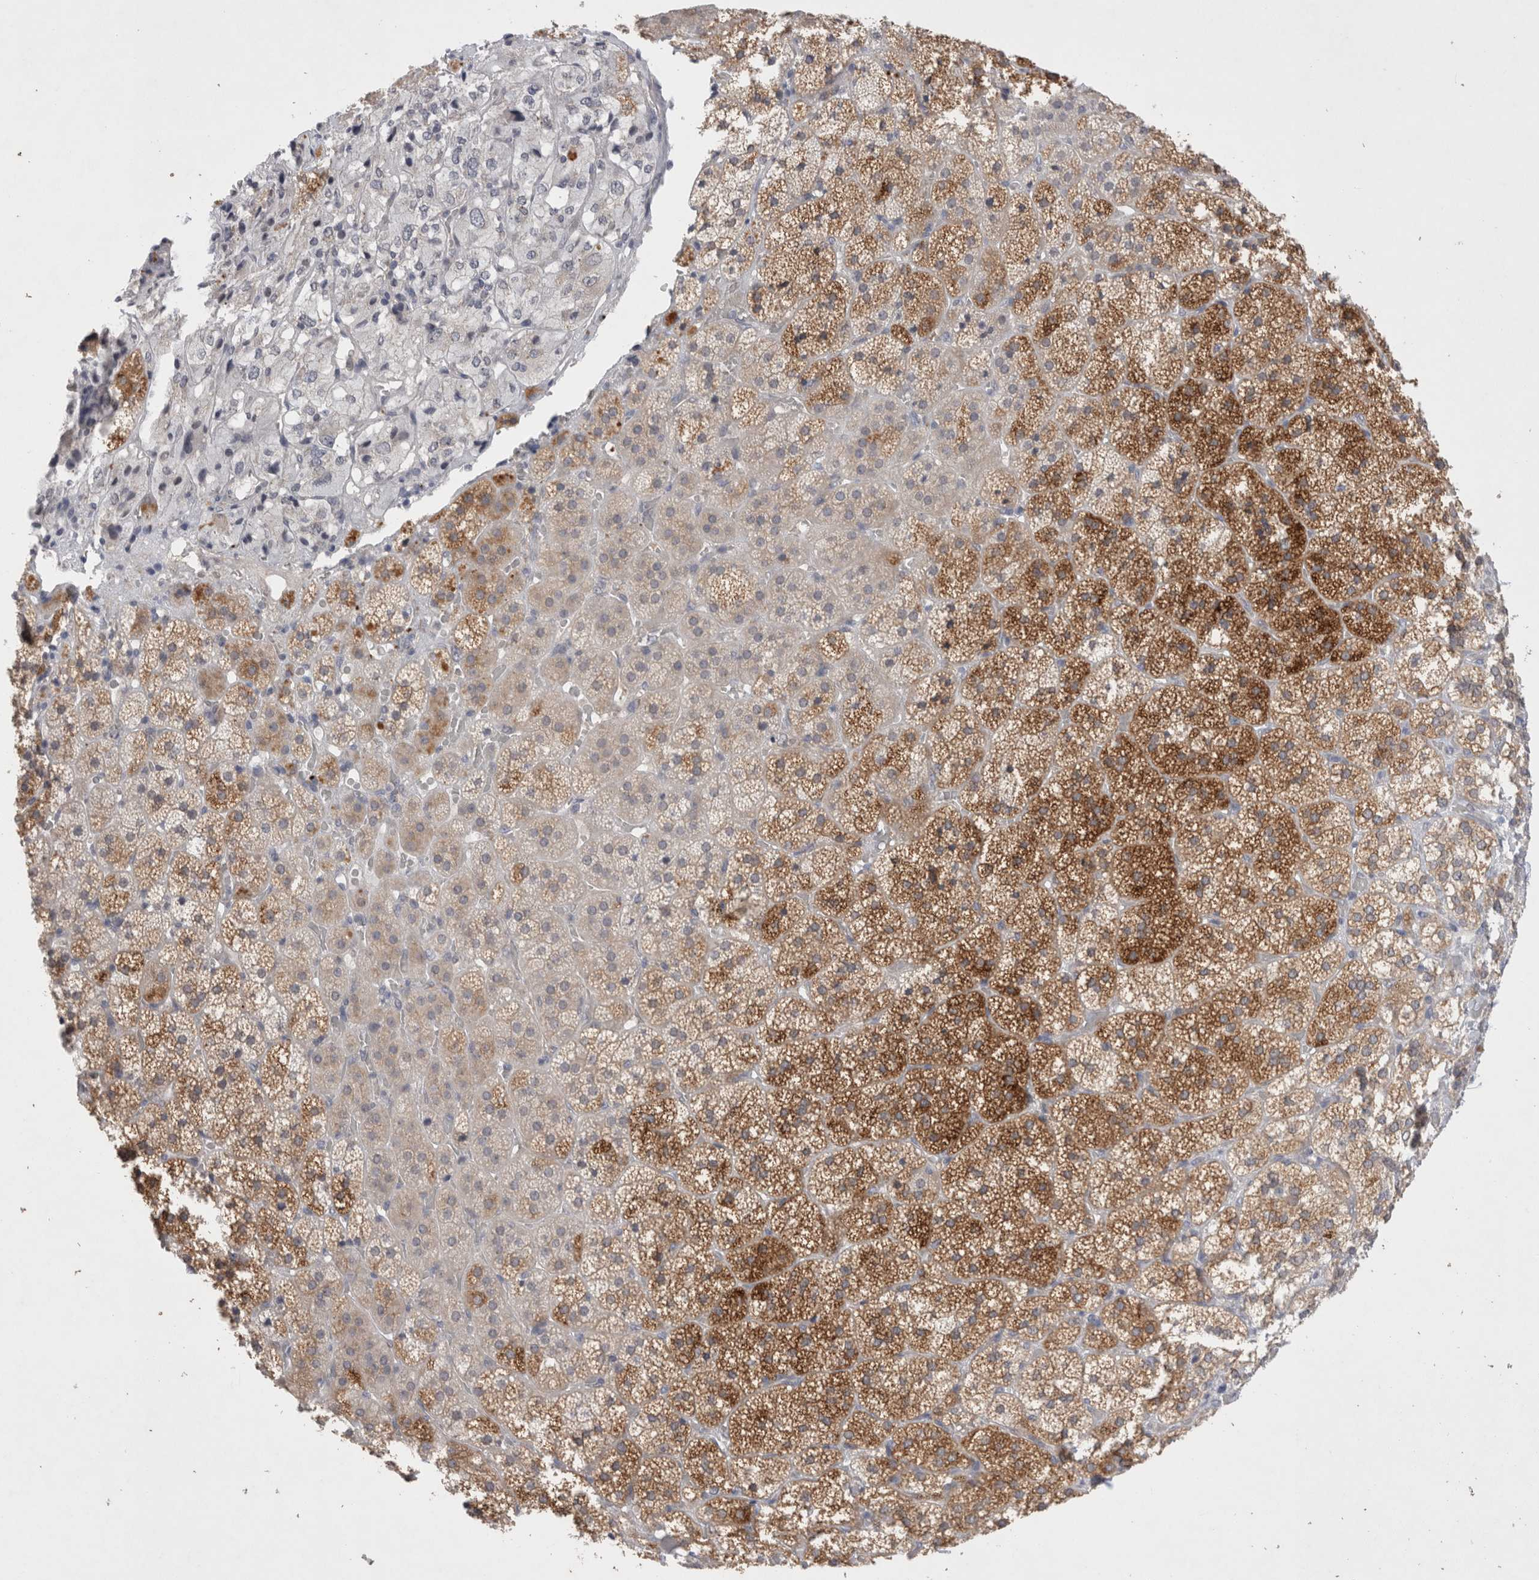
{"staining": {"intensity": "strong", "quantity": "25%-75%", "location": "cytoplasmic/membranous"}, "tissue": "adrenal gland", "cell_type": "Glandular cells", "image_type": "normal", "snomed": [{"axis": "morphology", "description": "Normal tissue, NOS"}, {"axis": "topography", "description": "Adrenal gland"}], "caption": "Adrenal gland stained with a brown dye reveals strong cytoplasmic/membranous positive expression in approximately 25%-75% of glandular cells.", "gene": "BICD2", "patient": {"sex": "female", "age": 44}}